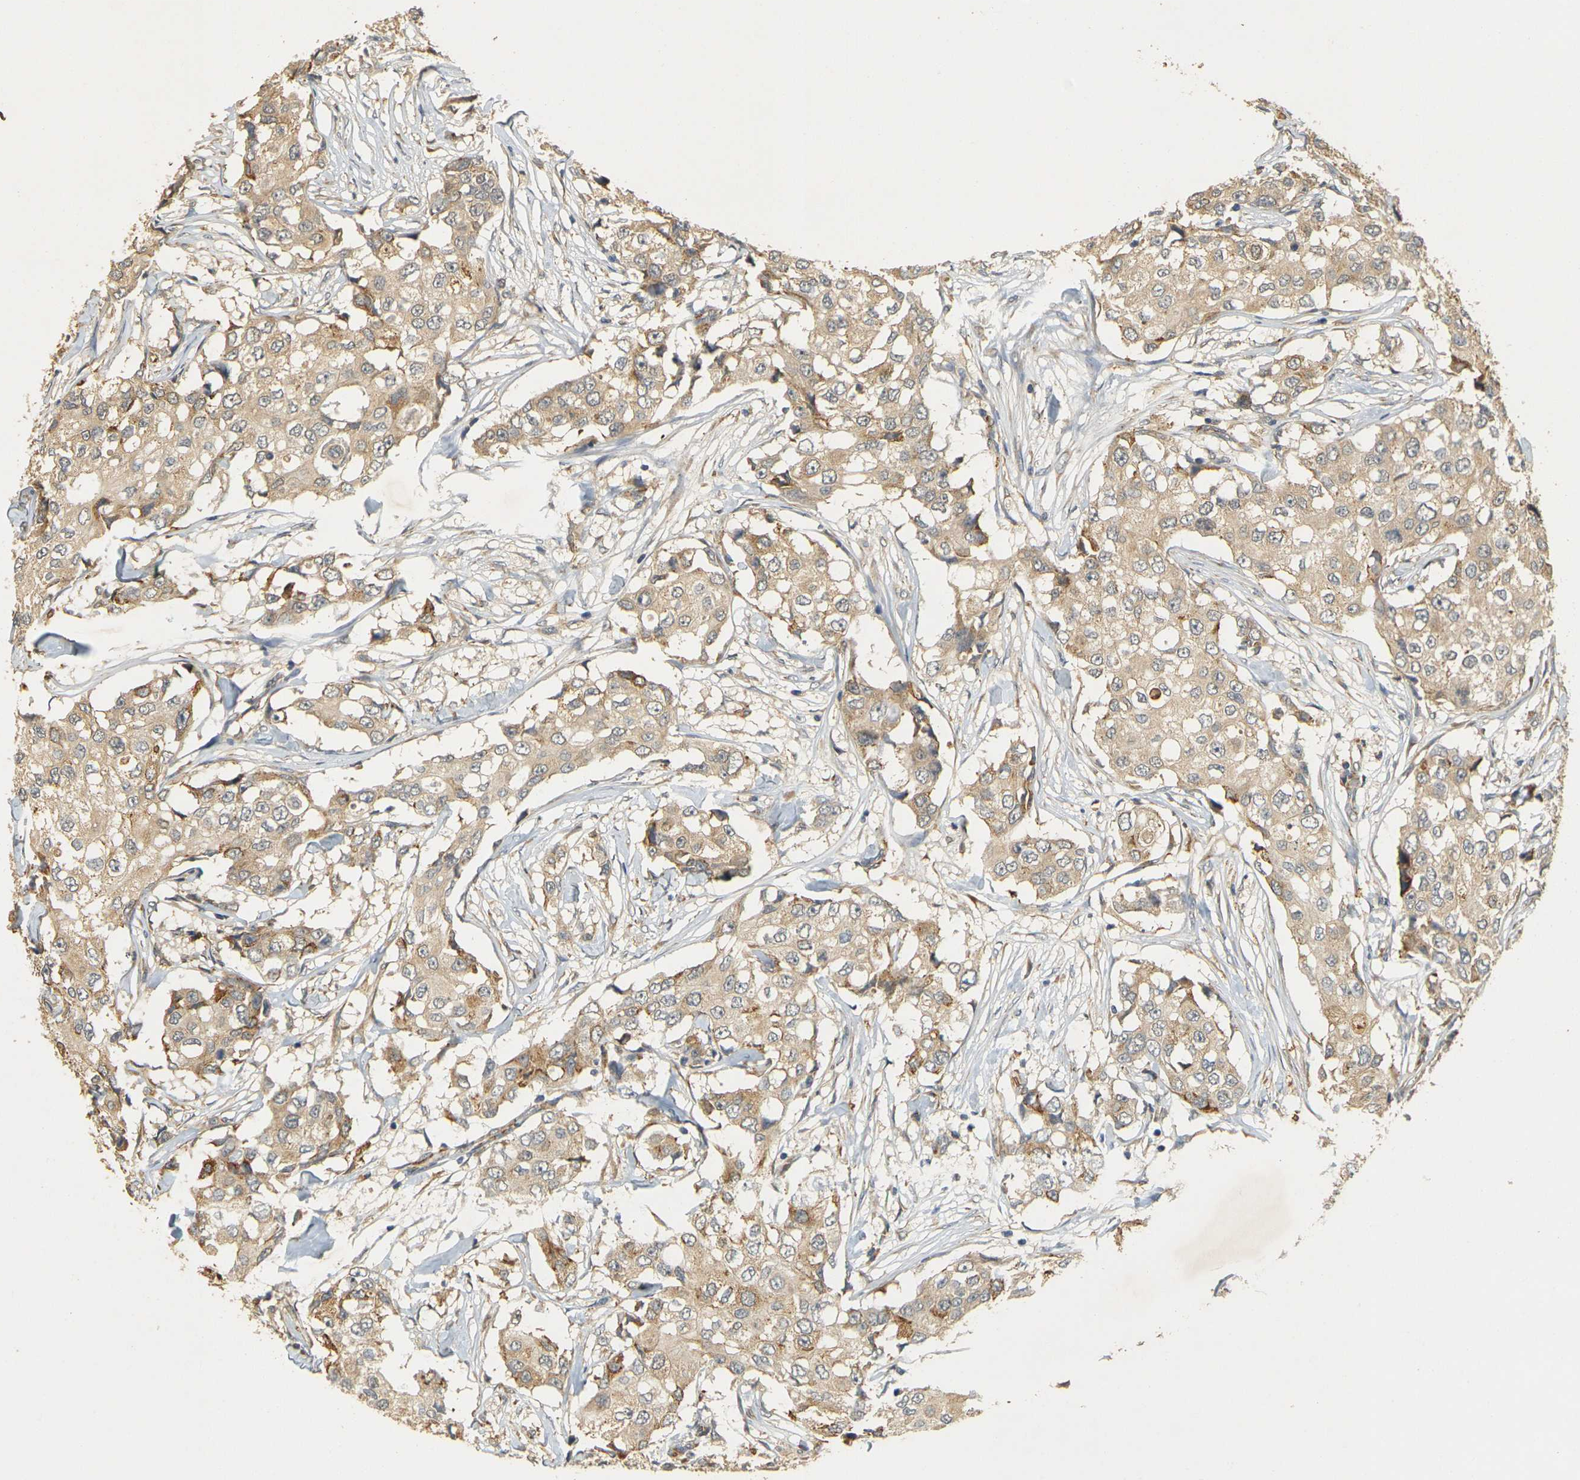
{"staining": {"intensity": "weak", "quantity": ">75%", "location": "cytoplasmic/membranous"}, "tissue": "breast cancer", "cell_type": "Tumor cells", "image_type": "cancer", "snomed": [{"axis": "morphology", "description": "Duct carcinoma"}, {"axis": "topography", "description": "Breast"}], "caption": "Breast cancer (invasive ductal carcinoma) was stained to show a protein in brown. There is low levels of weak cytoplasmic/membranous positivity in approximately >75% of tumor cells.", "gene": "MEGF9", "patient": {"sex": "female", "age": 27}}